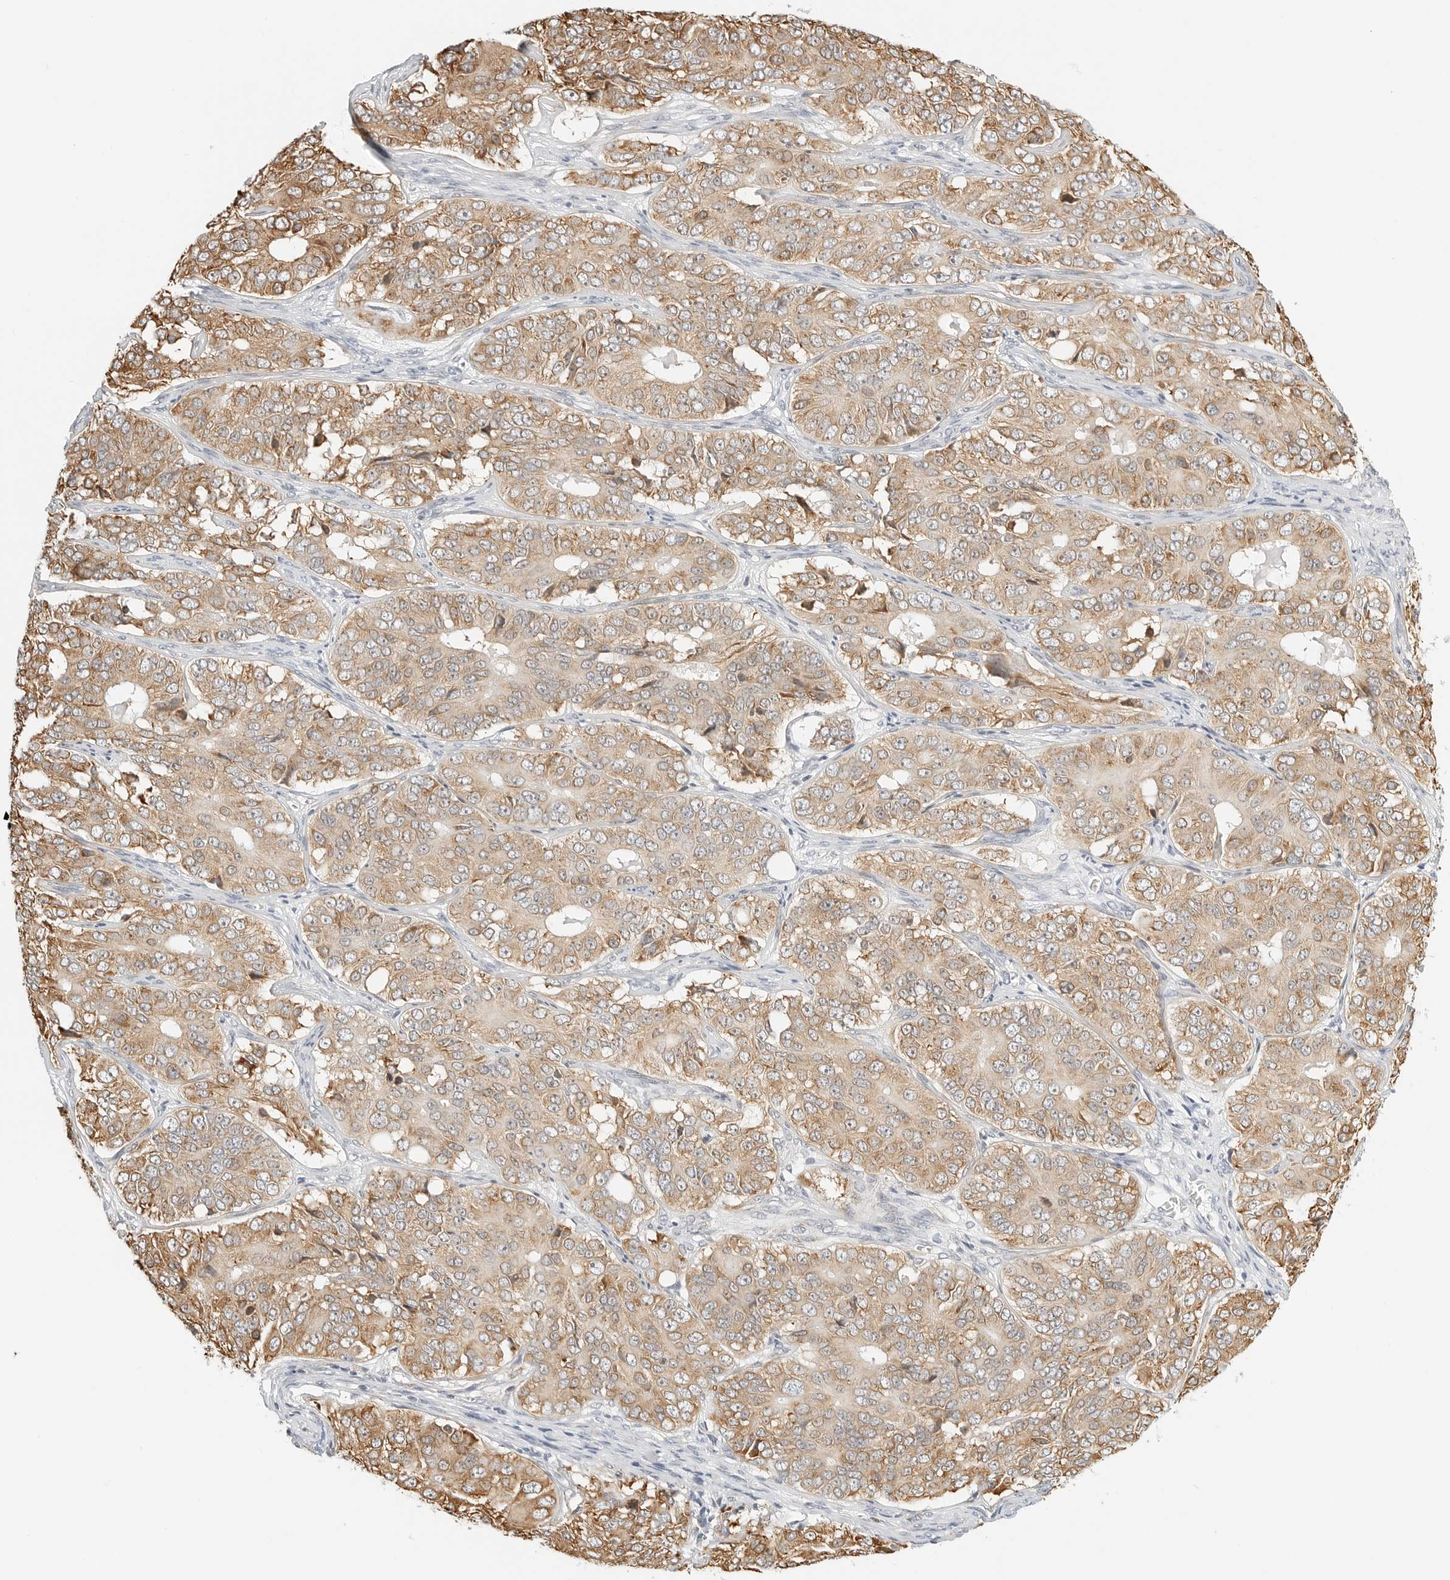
{"staining": {"intensity": "weak", "quantity": ">75%", "location": "cytoplasmic/membranous"}, "tissue": "ovarian cancer", "cell_type": "Tumor cells", "image_type": "cancer", "snomed": [{"axis": "morphology", "description": "Carcinoma, endometroid"}, {"axis": "topography", "description": "Ovary"}], "caption": "About >75% of tumor cells in ovarian cancer demonstrate weak cytoplasmic/membranous protein positivity as visualized by brown immunohistochemical staining.", "gene": "THEM4", "patient": {"sex": "female", "age": 51}}